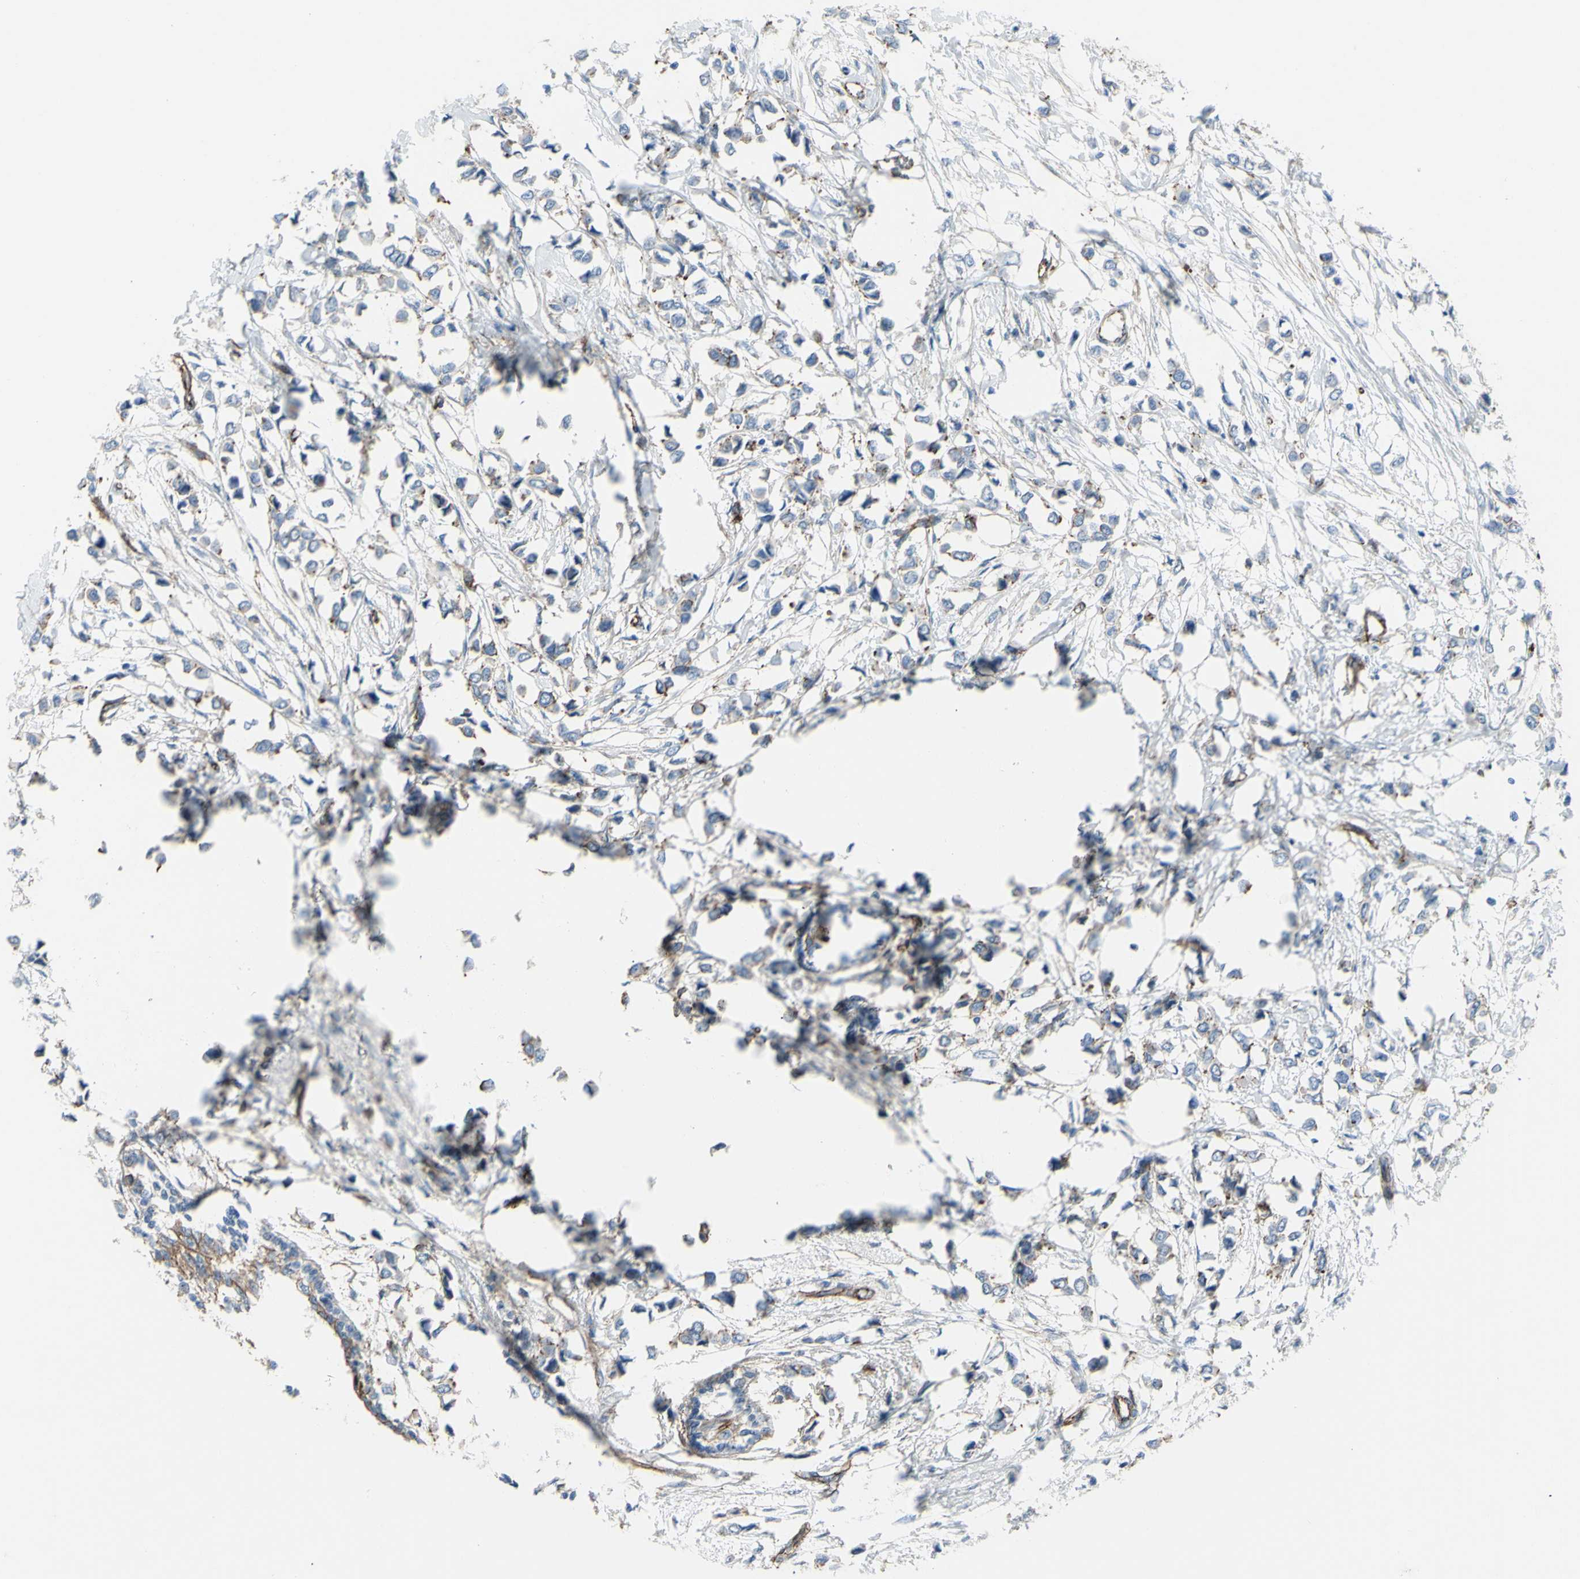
{"staining": {"intensity": "negative", "quantity": "none", "location": "none"}, "tissue": "breast cancer", "cell_type": "Tumor cells", "image_type": "cancer", "snomed": [{"axis": "morphology", "description": "Lobular carcinoma"}, {"axis": "topography", "description": "Breast"}], "caption": "The image displays no significant positivity in tumor cells of lobular carcinoma (breast).", "gene": "TPBG", "patient": {"sex": "female", "age": 51}}